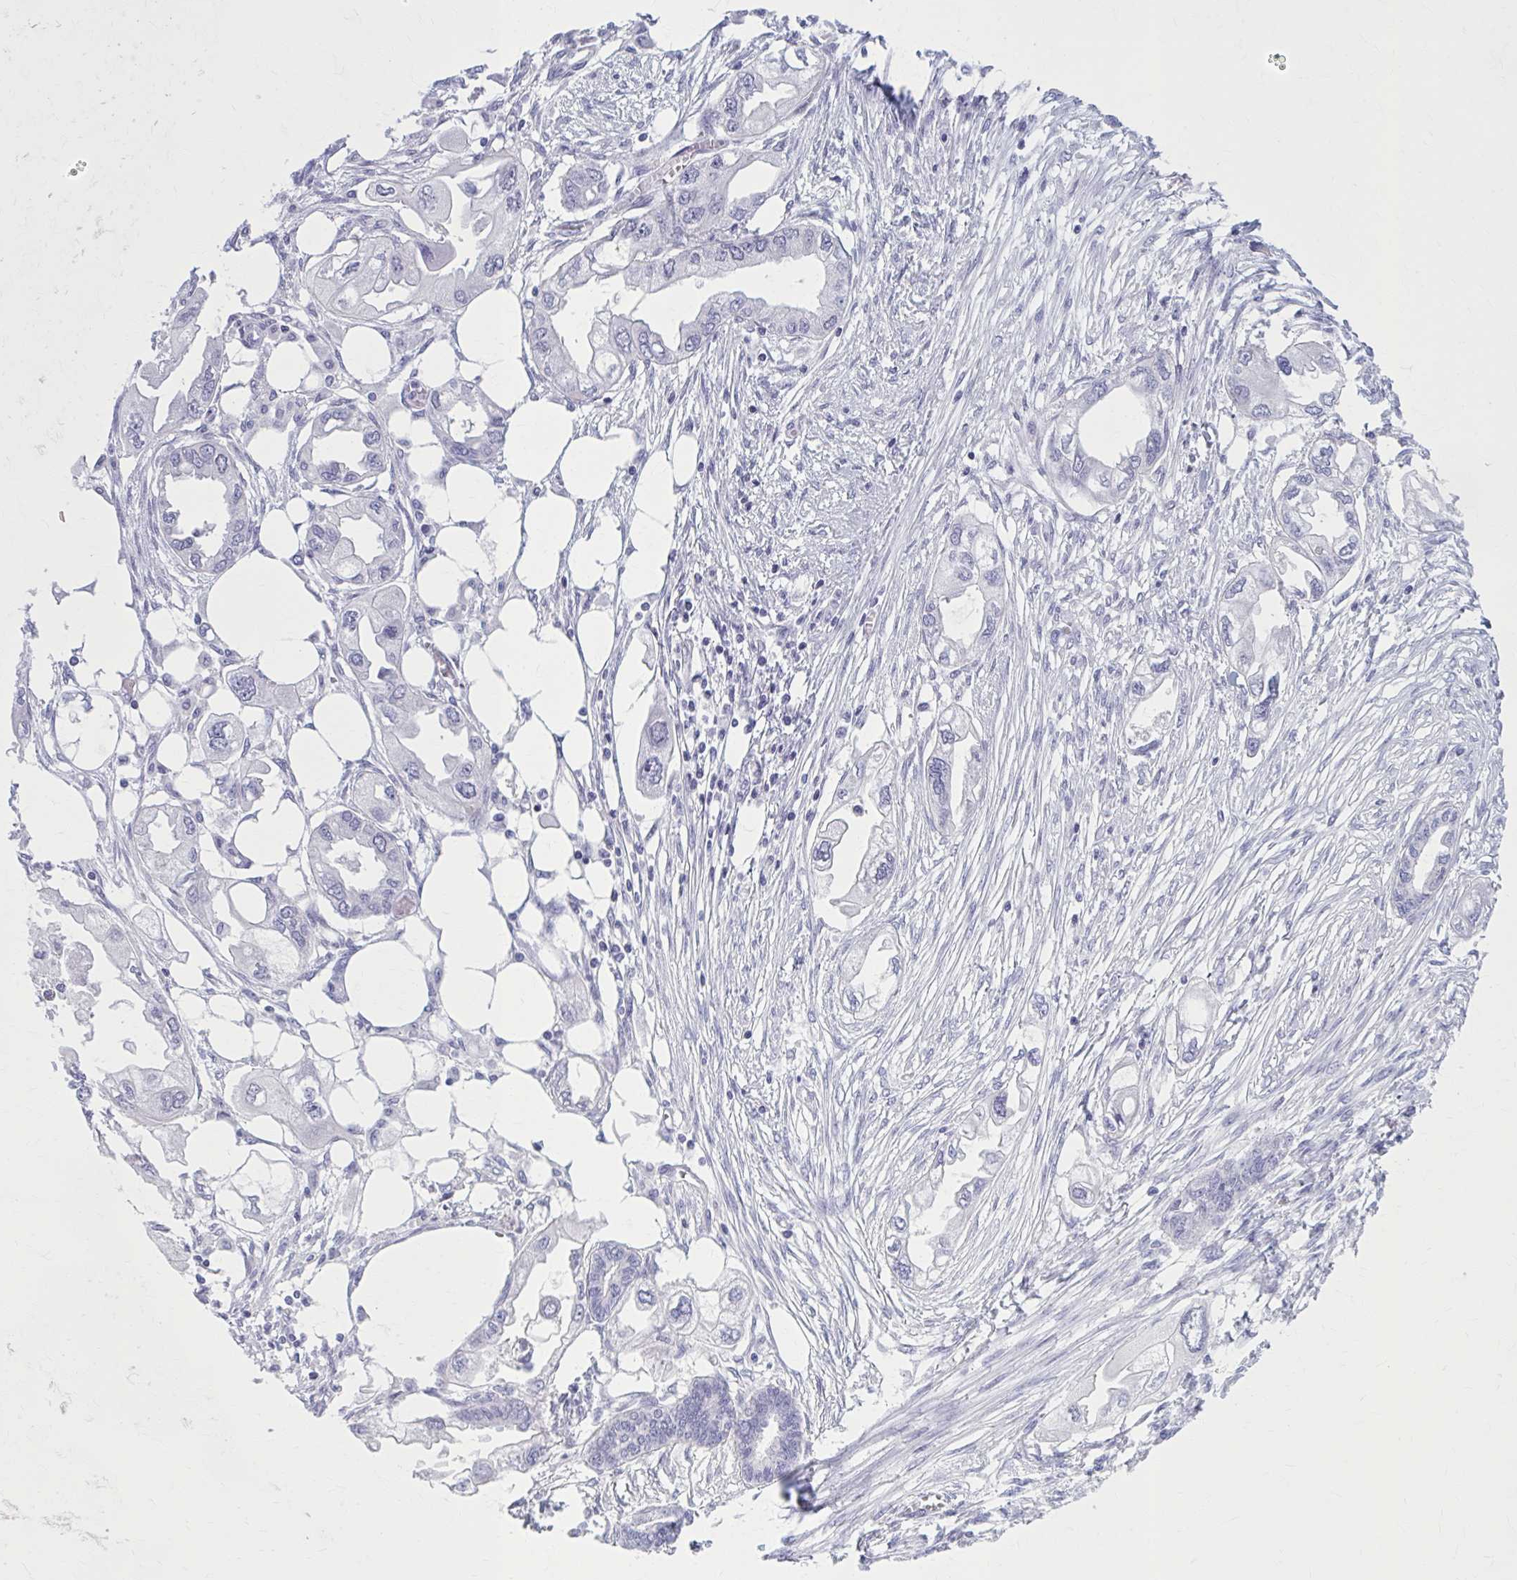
{"staining": {"intensity": "negative", "quantity": "none", "location": "none"}, "tissue": "endometrial cancer", "cell_type": "Tumor cells", "image_type": "cancer", "snomed": [{"axis": "morphology", "description": "Adenocarcinoma, NOS"}, {"axis": "morphology", "description": "Adenocarcinoma, metastatic, NOS"}, {"axis": "topography", "description": "Adipose tissue"}, {"axis": "topography", "description": "Endometrium"}], "caption": "This image is of endometrial metastatic adenocarcinoma stained with immunohistochemistry (IHC) to label a protein in brown with the nuclei are counter-stained blue. There is no staining in tumor cells.", "gene": "CCDC105", "patient": {"sex": "female", "age": 67}}